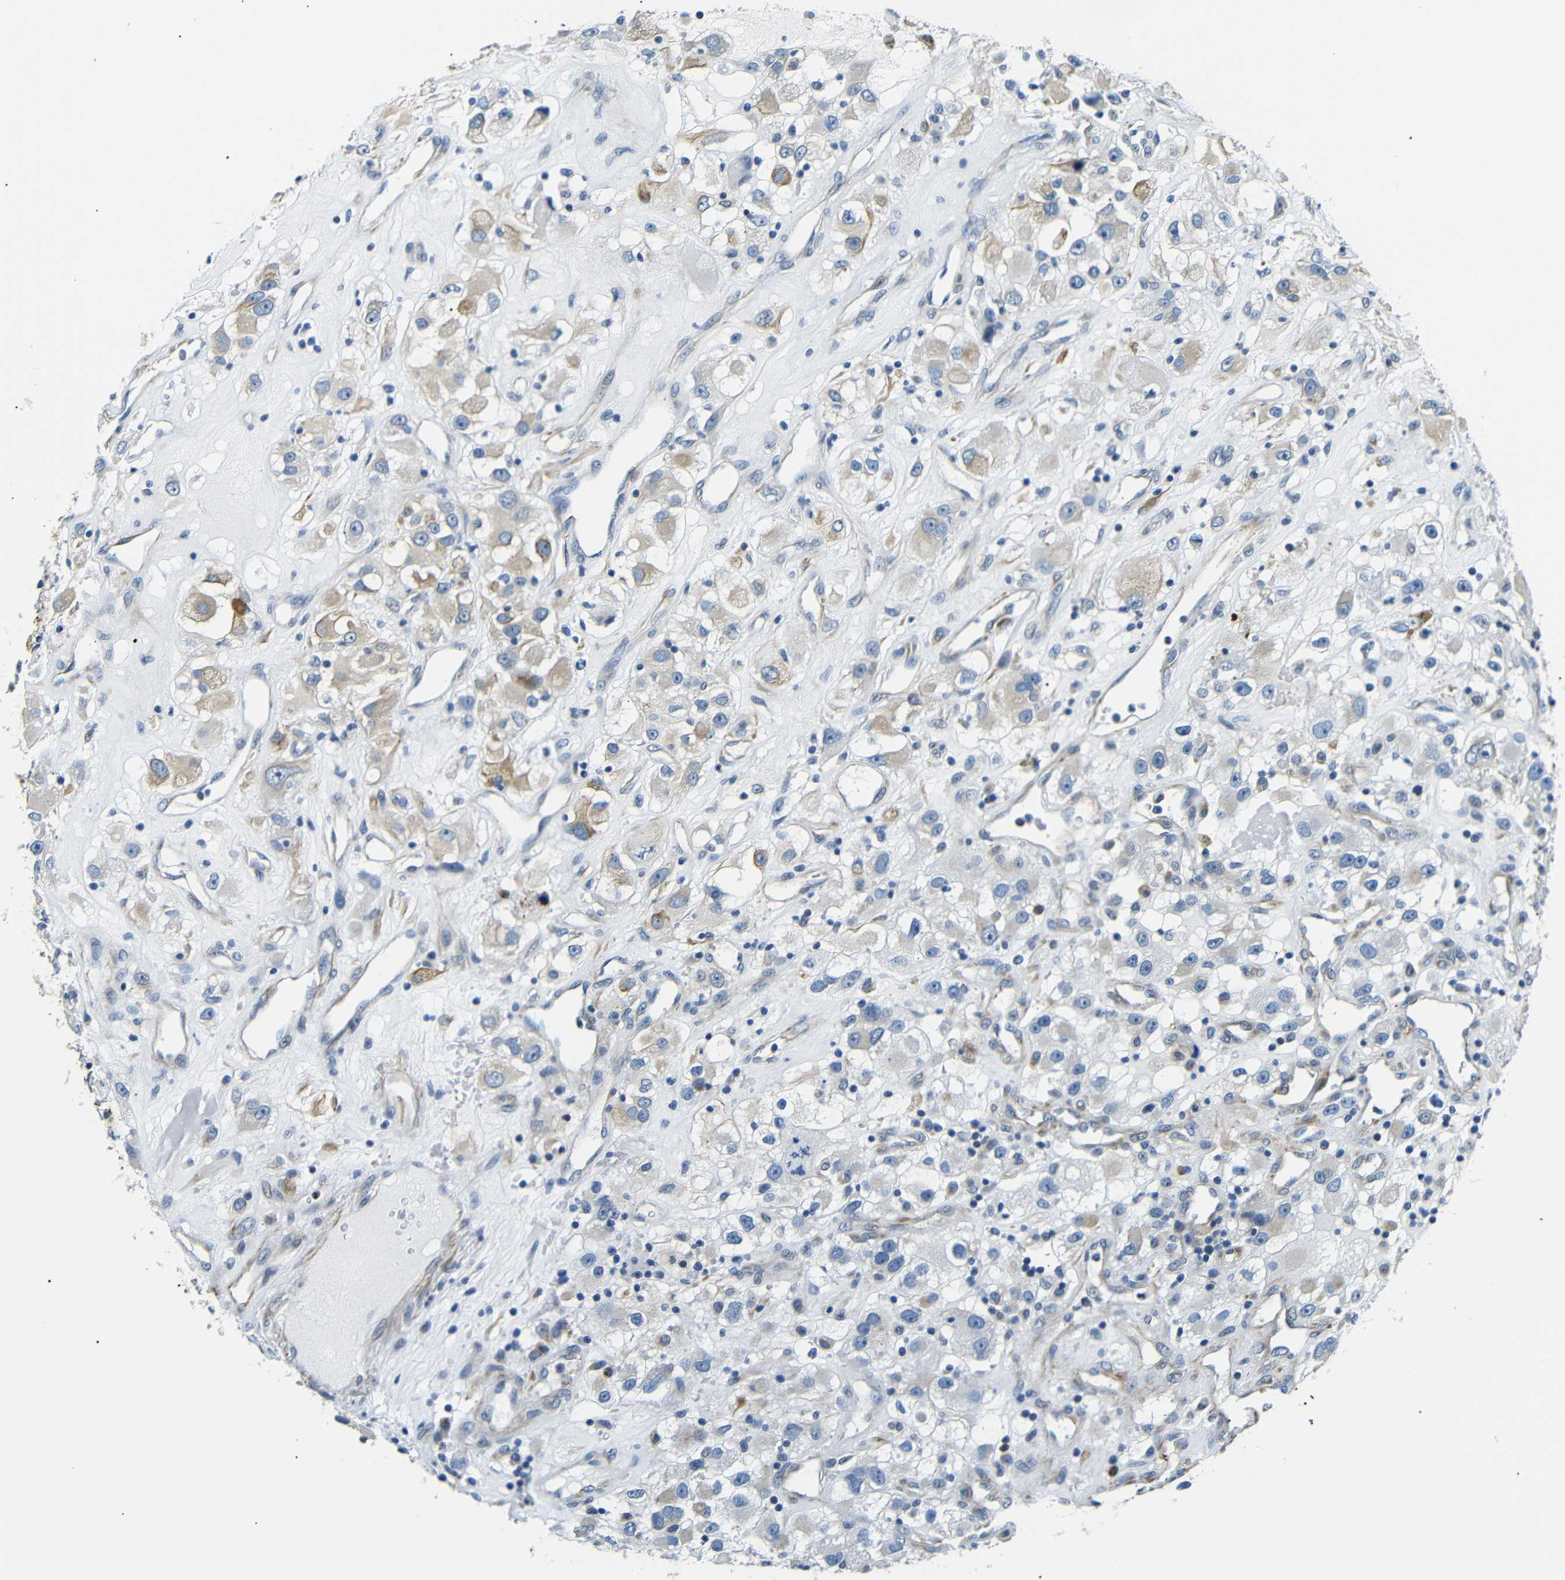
{"staining": {"intensity": "weak", "quantity": "25%-75%", "location": "cytoplasmic/membranous"}, "tissue": "renal cancer", "cell_type": "Tumor cells", "image_type": "cancer", "snomed": [{"axis": "morphology", "description": "Adenocarcinoma, NOS"}, {"axis": "topography", "description": "Kidney"}], "caption": "Renal cancer tissue displays weak cytoplasmic/membranous staining in about 25%-75% of tumor cells", "gene": "TAFA1", "patient": {"sex": "female", "age": 52}}